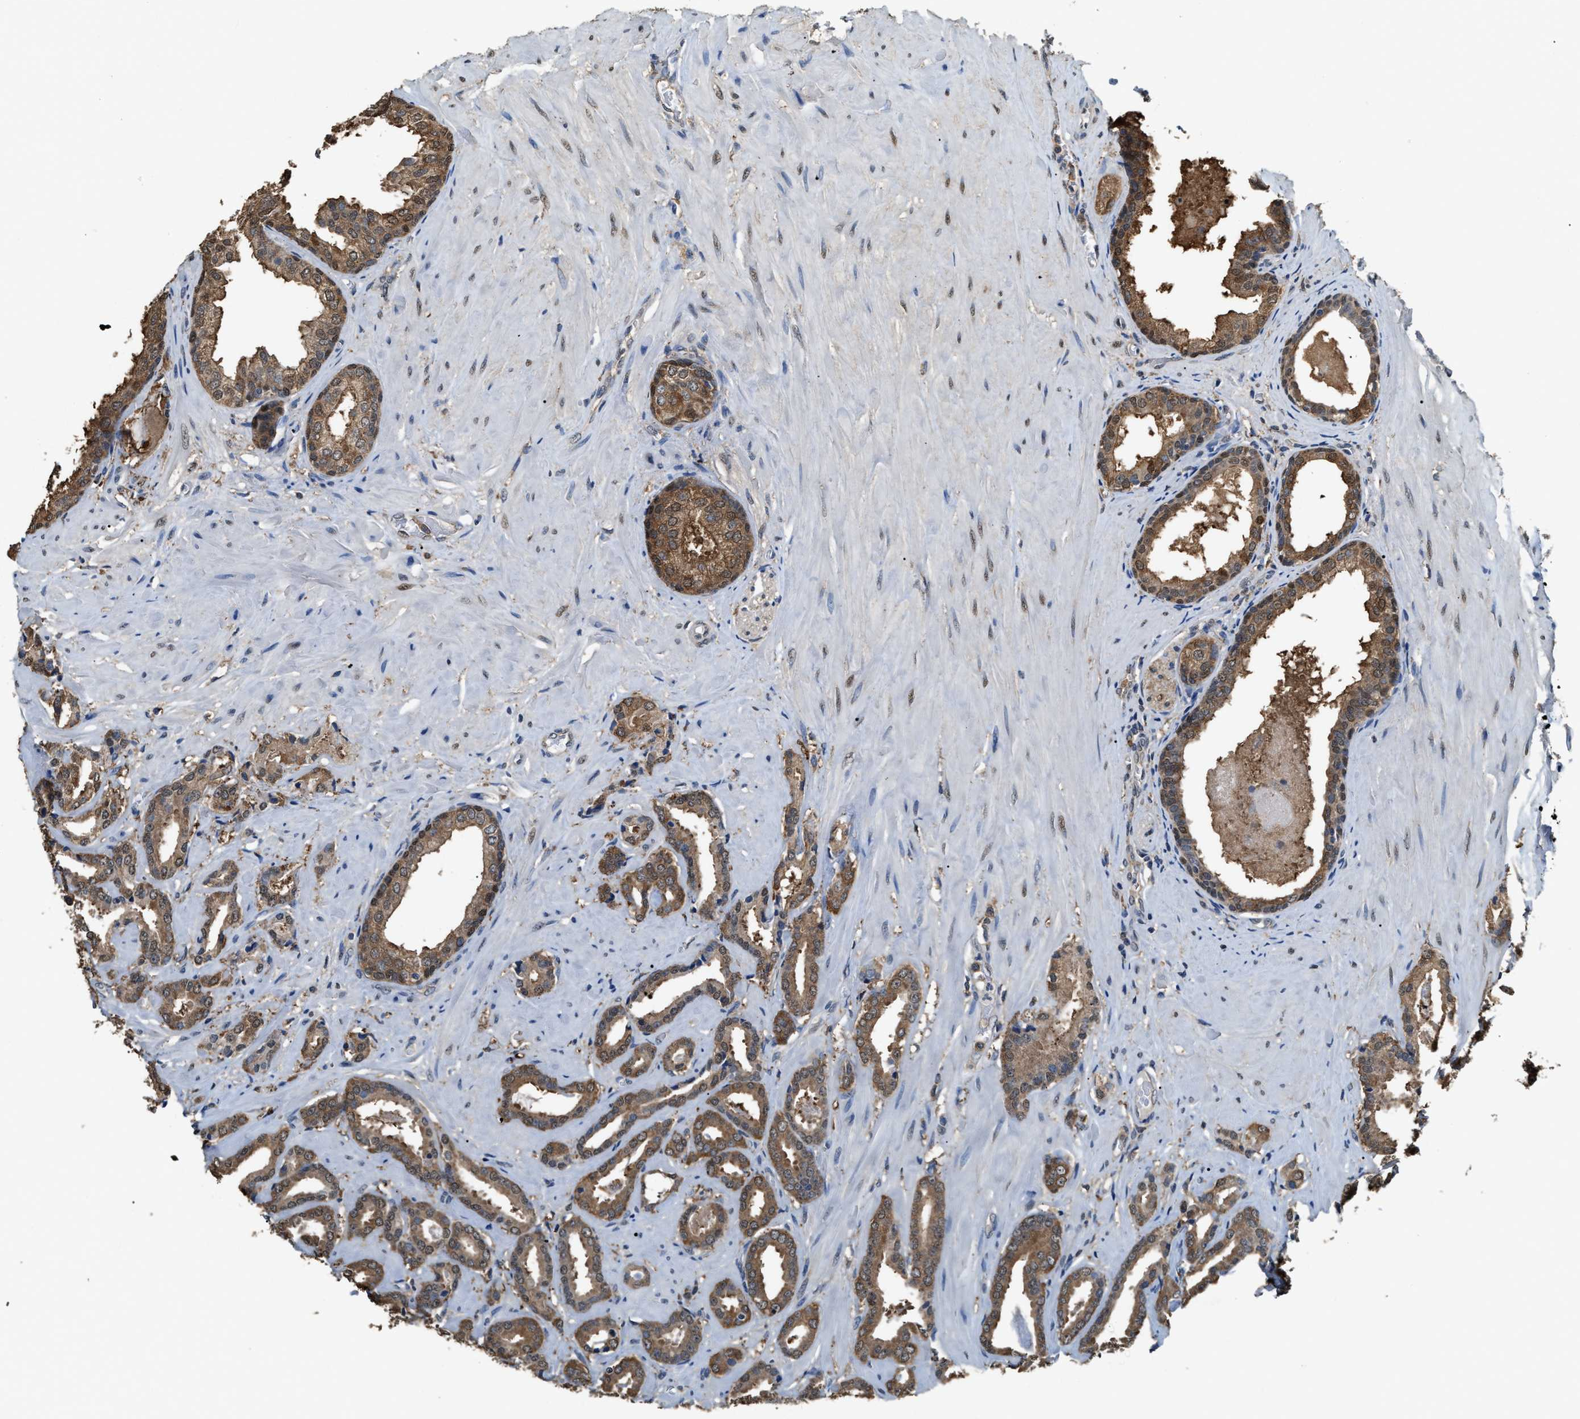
{"staining": {"intensity": "moderate", "quantity": ">75%", "location": "cytoplasmic/membranous"}, "tissue": "prostate cancer", "cell_type": "Tumor cells", "image_type": "cancer", "snomed": [{"axis": "morphology", "description": "Adenocarcinoma, Low grade"}, {"axis": "topography", "description": "Prostate"}], "caption": "A brown stain highlights moderate cytoplasmic/membranous staining of a protein in human prostate adenocarcinoma (low-grade) tumor cells. The staining was performed using DAB (3,3'-diaminobenzidine) to visualize the protein expression in brown, while the nuclei were stained in blue with hematoxylin (Magnification: 20x).", "gene": "GCN1", "patient": {"sex": "male", "age": 53}}